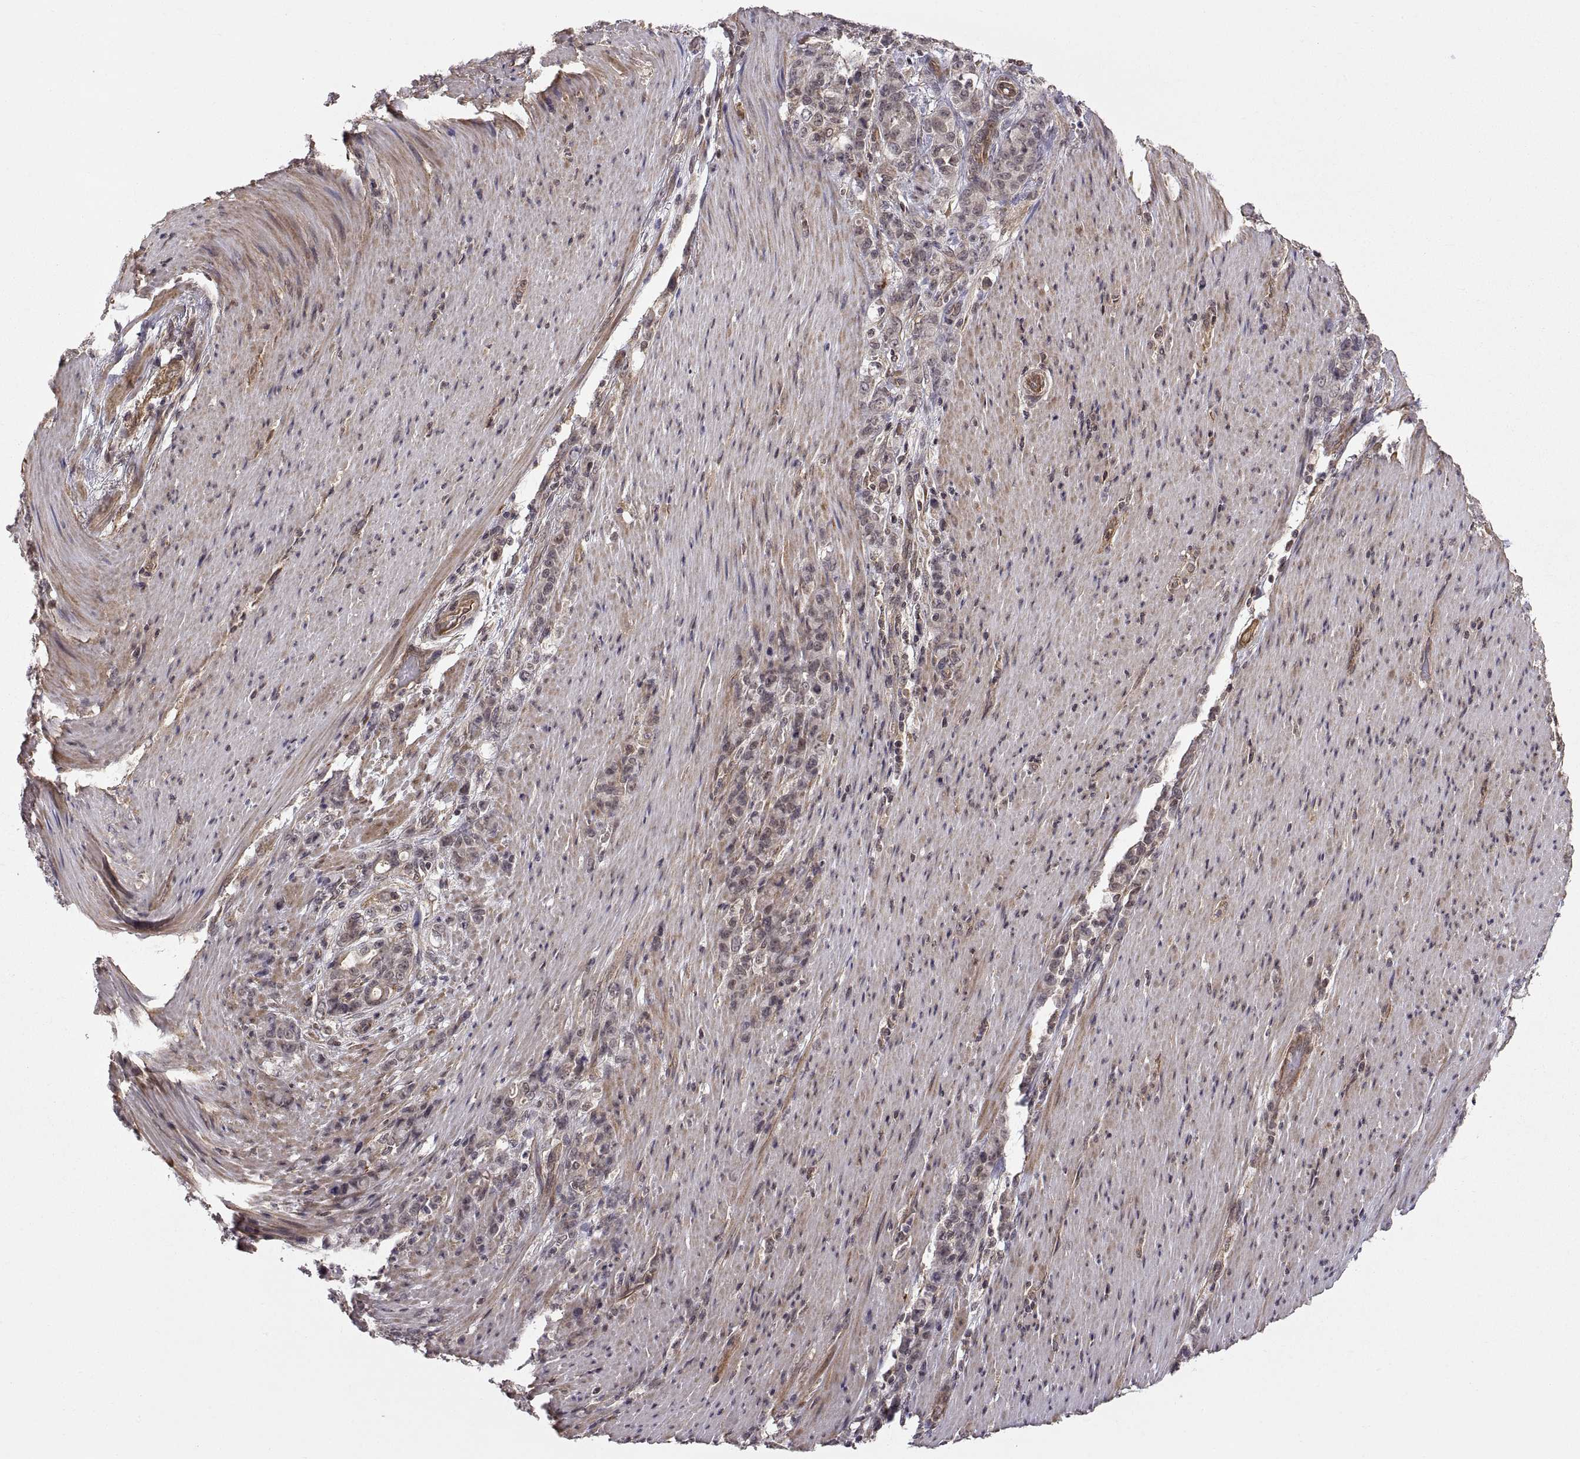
{"staining": {"intensity": "weak", "quantity": "25%-75%", "location": "cytoplasmic/membranous"}, "tissue": "stomach cancer", "cell_type": "Tumor cells", "image_type": "cancer", "snomed": [{"axis": "morphology", "description": "Adenocarcinoma, NOS"}, {"axis": "topography", "description": "Stomach"}], "caption": "Immunohistochemistry of adenocarcinoma (stomach) displays low levels of weak cytoplasmic/membranous staining in about 25%-75% of tumor cells.", "gene": "ABL2", "patient": {"sex": "female", "age": 79}}